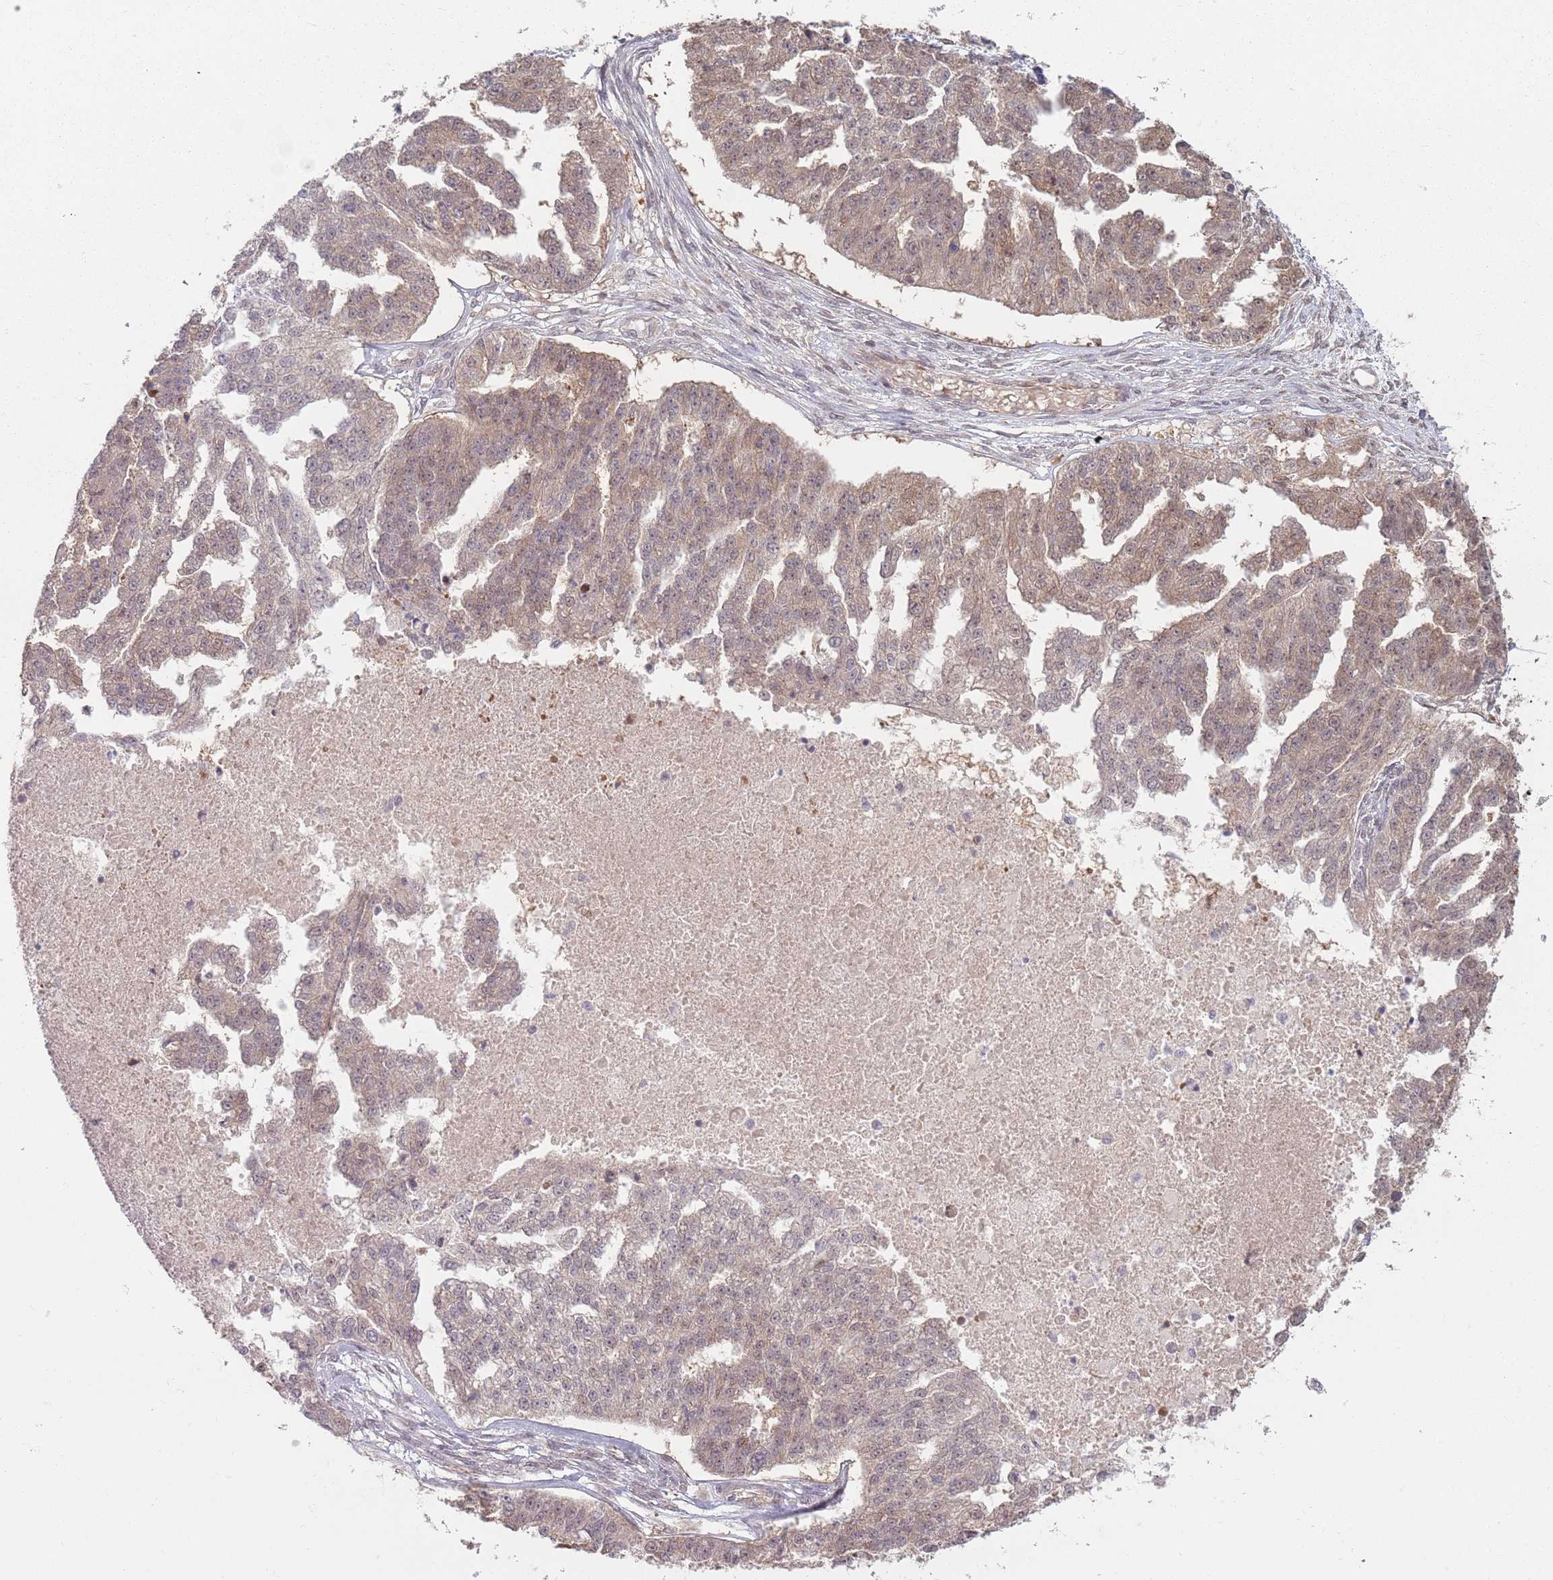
{"staining": {"intensity": "weak", "quantity": ">75%", "location": "cytoplasmic/membranous,nuclear"}, "tissue": "ovarian cancer", "cell_type": "Tumor cells", "image_type": "cancer", "snomed": [{"axis": "morphology", "description": "Cystadenocarcinoma, serous, NOS"}, {"axis": "topography", "description": "Ovary"}], "caption": "High-magnification brightfield microscopy of ovarian cancer stained with DAB (3,3'-diaminobenzidine) (brown) and counterstained with hematoxylin (blue). tumor cells exhibit weak cytoplasmic/membranous and nuclear positivity is identified in about>75% of cells. (DAB (3,3'-diaminobenzidine) IHC with brightfield microscopy, high magnification).", "gene": "CCDC154", "patient": {"sex": "female", "age": 58}}